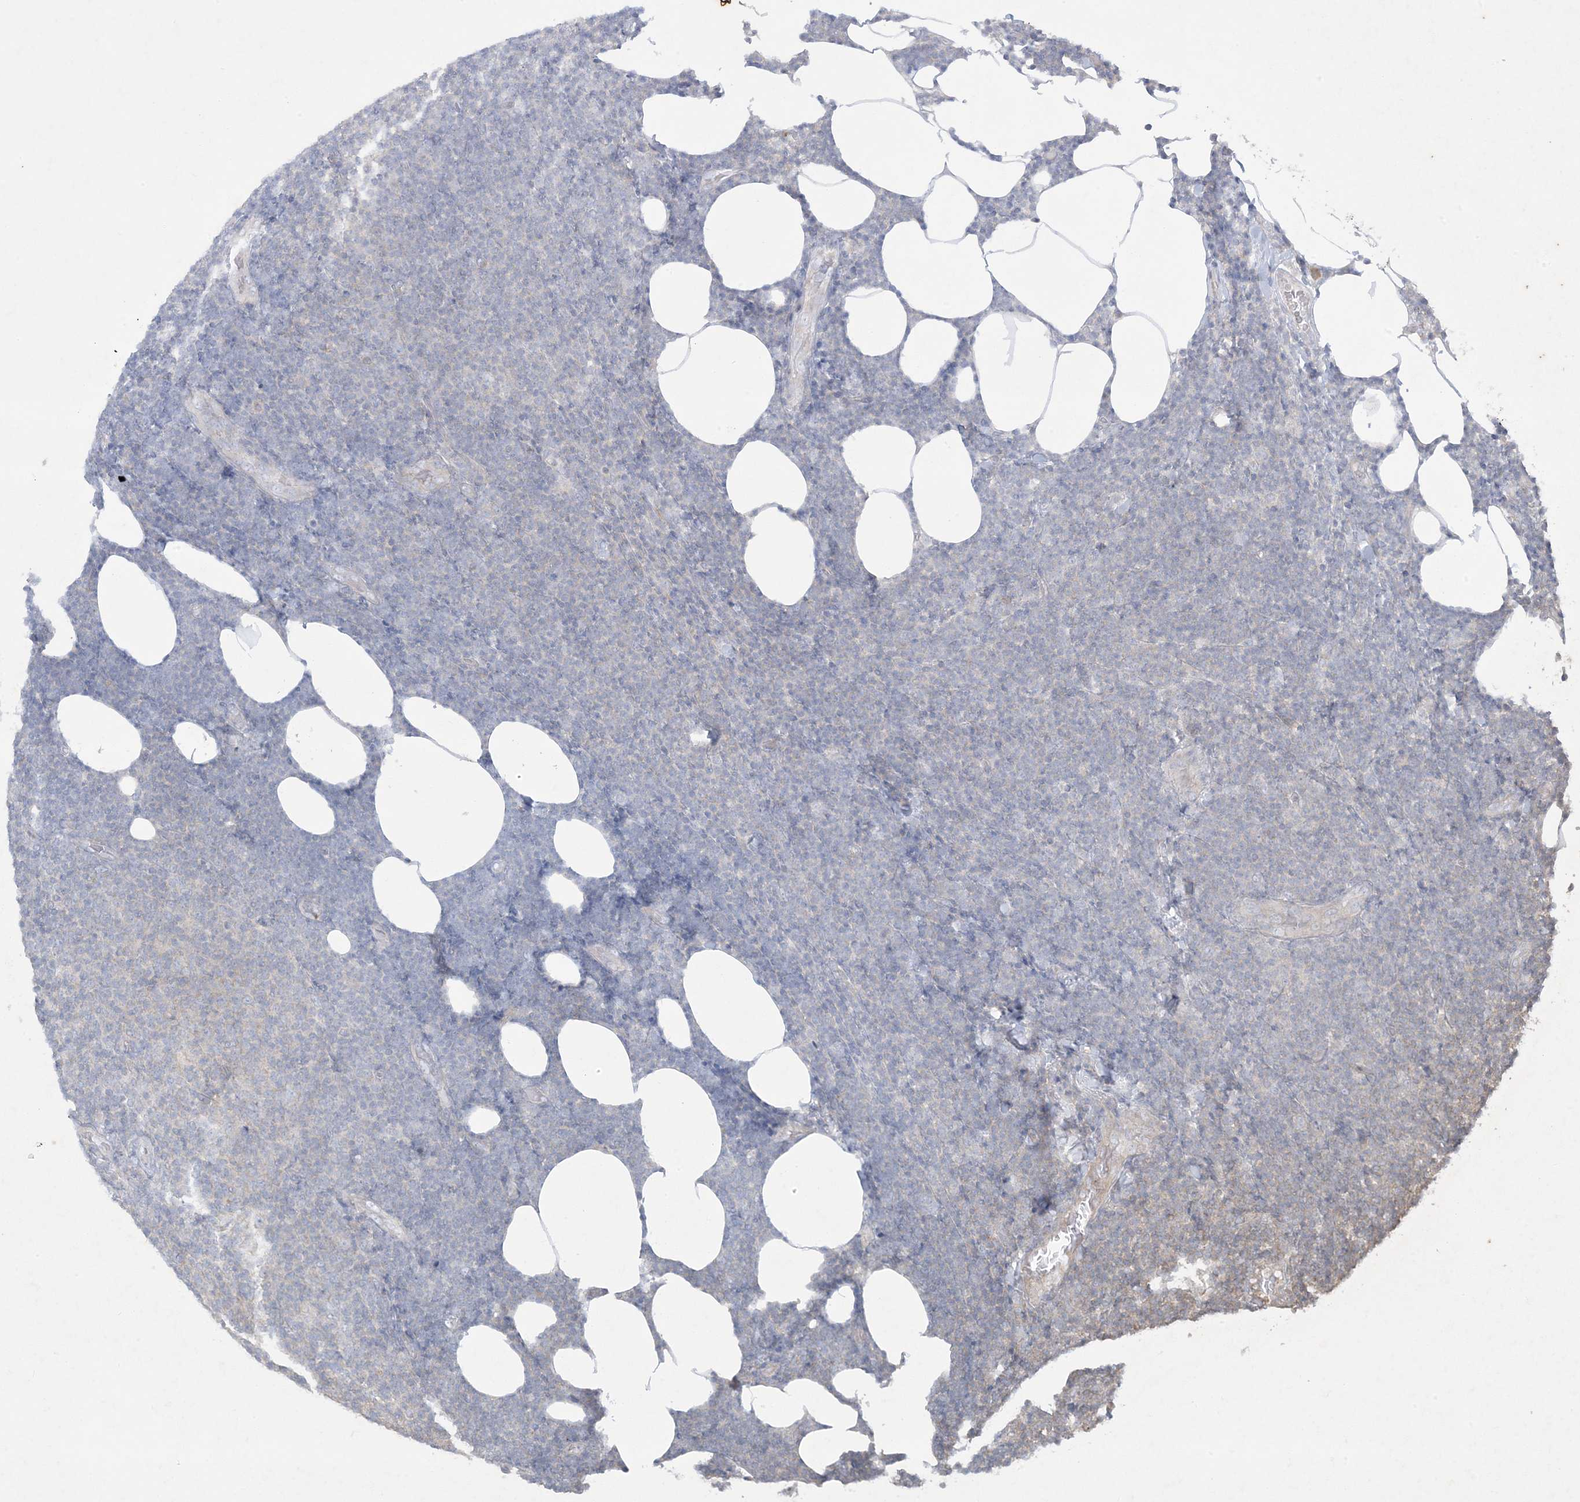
{"staining": {"intensity": "negative", "quantity": "none", "location": "none"}, "tissue": "lymphoma", "cell_type": "Tumor cells", "image_type": "cancer", "snomed": [{"axis": "morphology", "description": "Malignant lymphoma, non-Hodgkin's type, Low grade"}, {"axis": "topography", "description": "Lymph node"}], "caption": "An image of human low-grade malignant lymphoma, non-Hodgkin's type is negative for staining in tumor cells.", "gene": "KIF3A", "patient": {"sex": "male", "age": 66}}